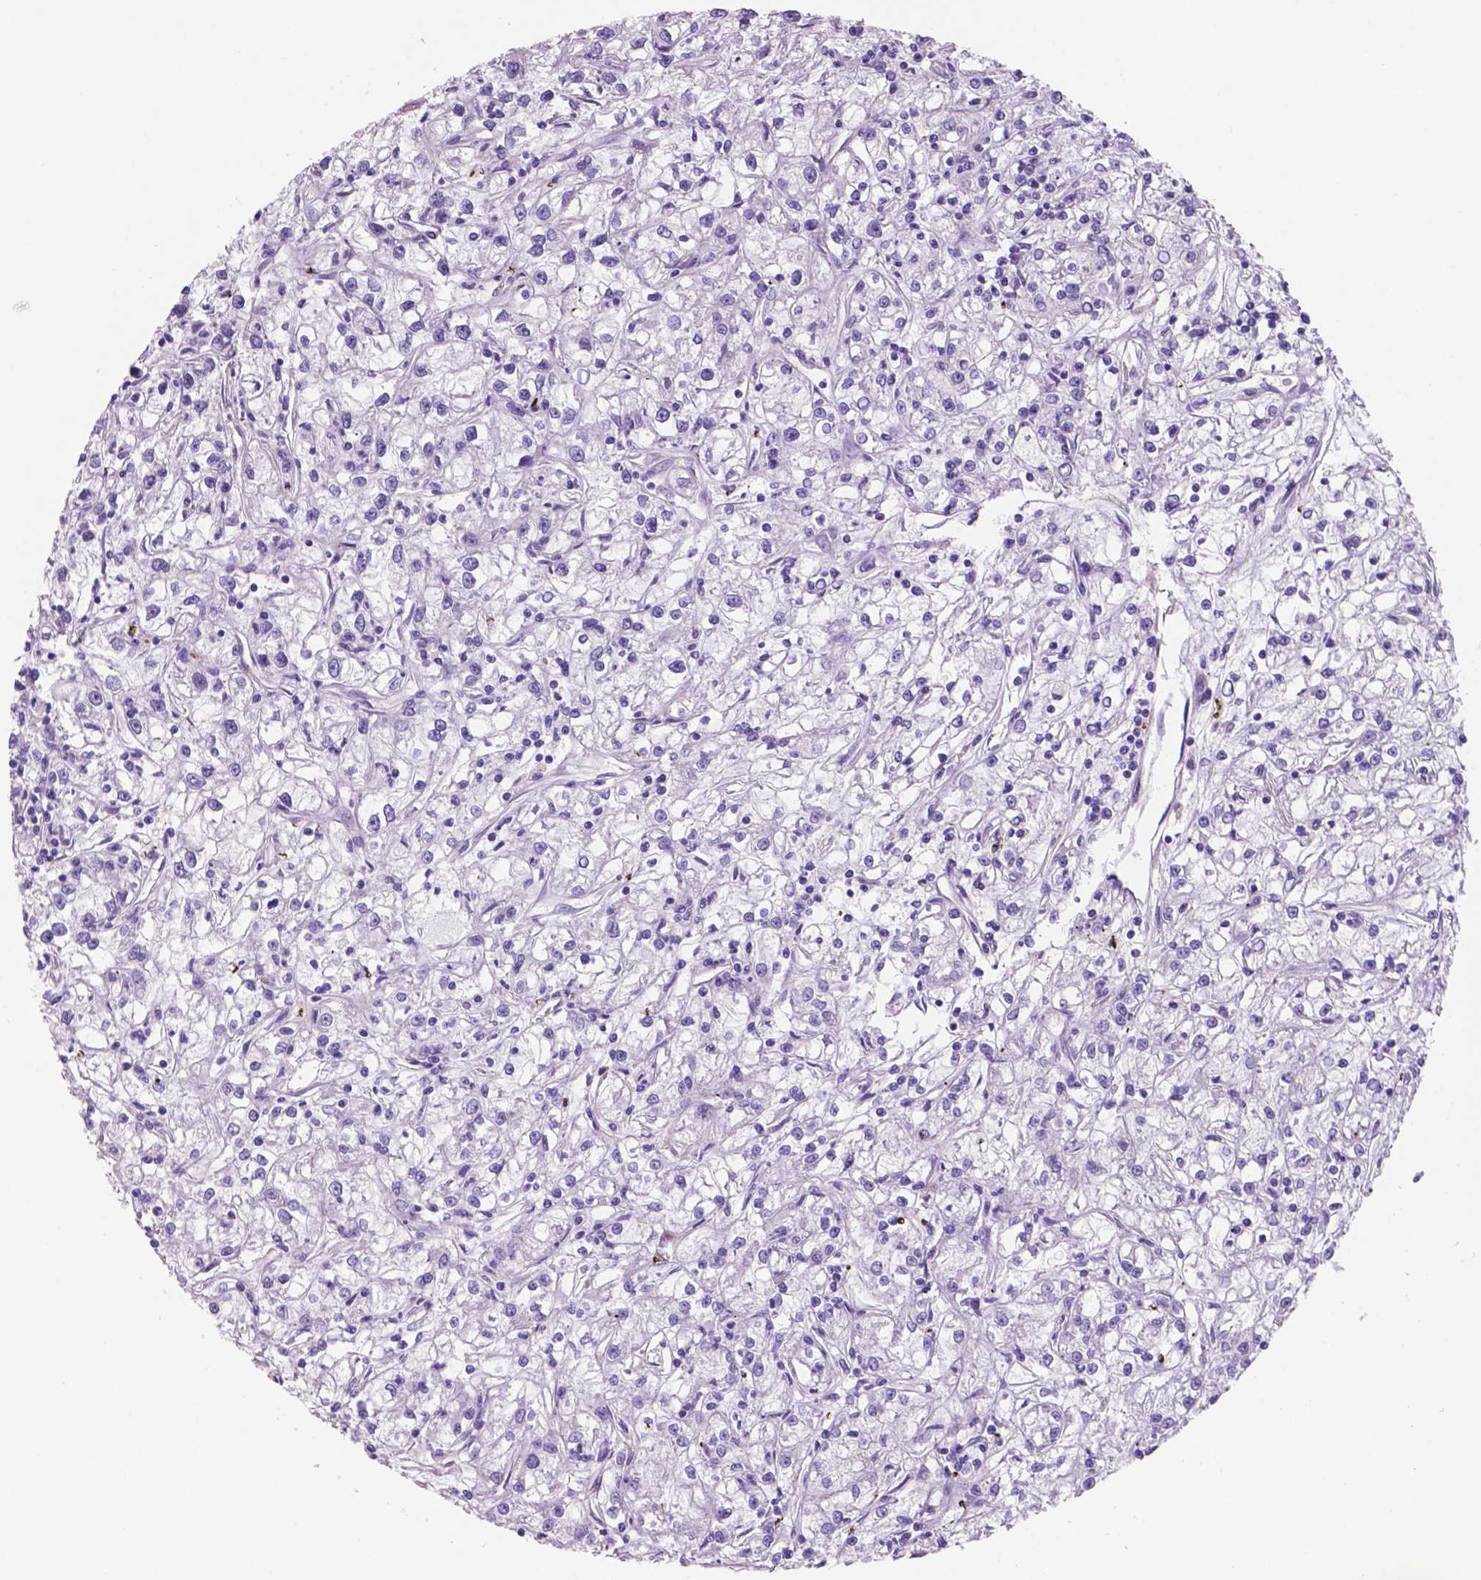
{"staining": {"intensity": "negative", "quantity": "none", "location": "none"}, "tissue": "renal cancer", "cell_type": "Tumor cells", "image_type": "cancer", "snomed": [{"axis": "morphology", "description": "Adenocarcinoma, NOS"}, {"axis": "topography", "description": "Kidney"}], "caption": "Image shows no significant protein staining in tumor cells of renal cancer (adenocarcinoma).", "gene": "TOR2A", "patient": {"sex": "female", "age": 59}}